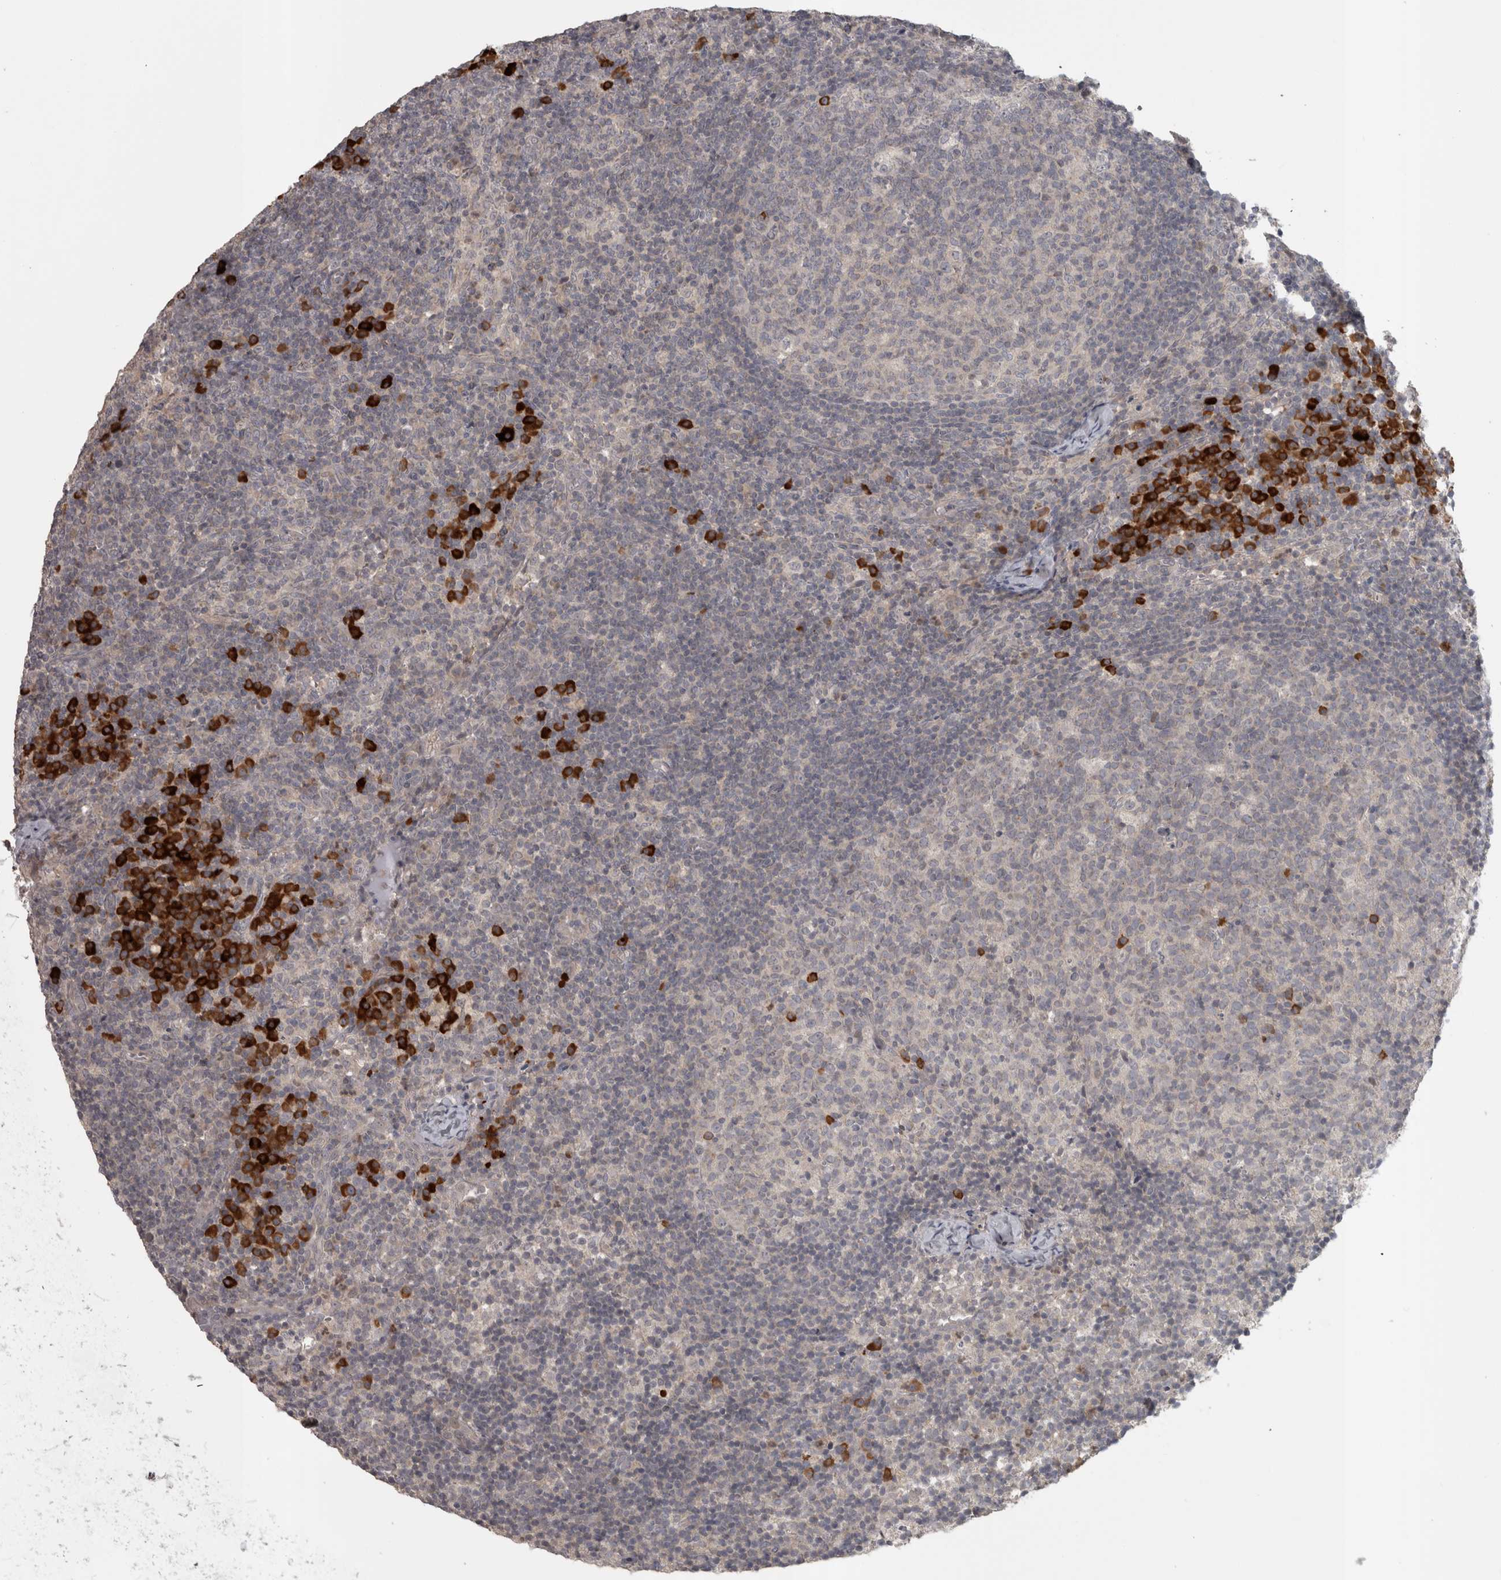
{"staining": {"intensity": "negative", "quantity": "none", "location": "none"}, "tissue": "lymph node", "cell_type": "Germinal center cells", "image_type": "normal", "snomed": [{"axis": "morphology", "description": "Normal tissue, NOS"}, {"axis": "morphology", "description": "Inflammation, NOS"}, {"axis": "topography", "description": "Lymph node"}], "caption": "Protein analysis of unremarkable lymph node shows no significant staining in germinal center cells. The staining was performed using DAB (3,3'-diaminobenzidine) to visualize the protein expression in brown, while the nuclei were stained in blue with hematoxylin (Magnification: 20x).", "gene": "SLCO5A1", "patient": {"sex": "male", "age": 55}}